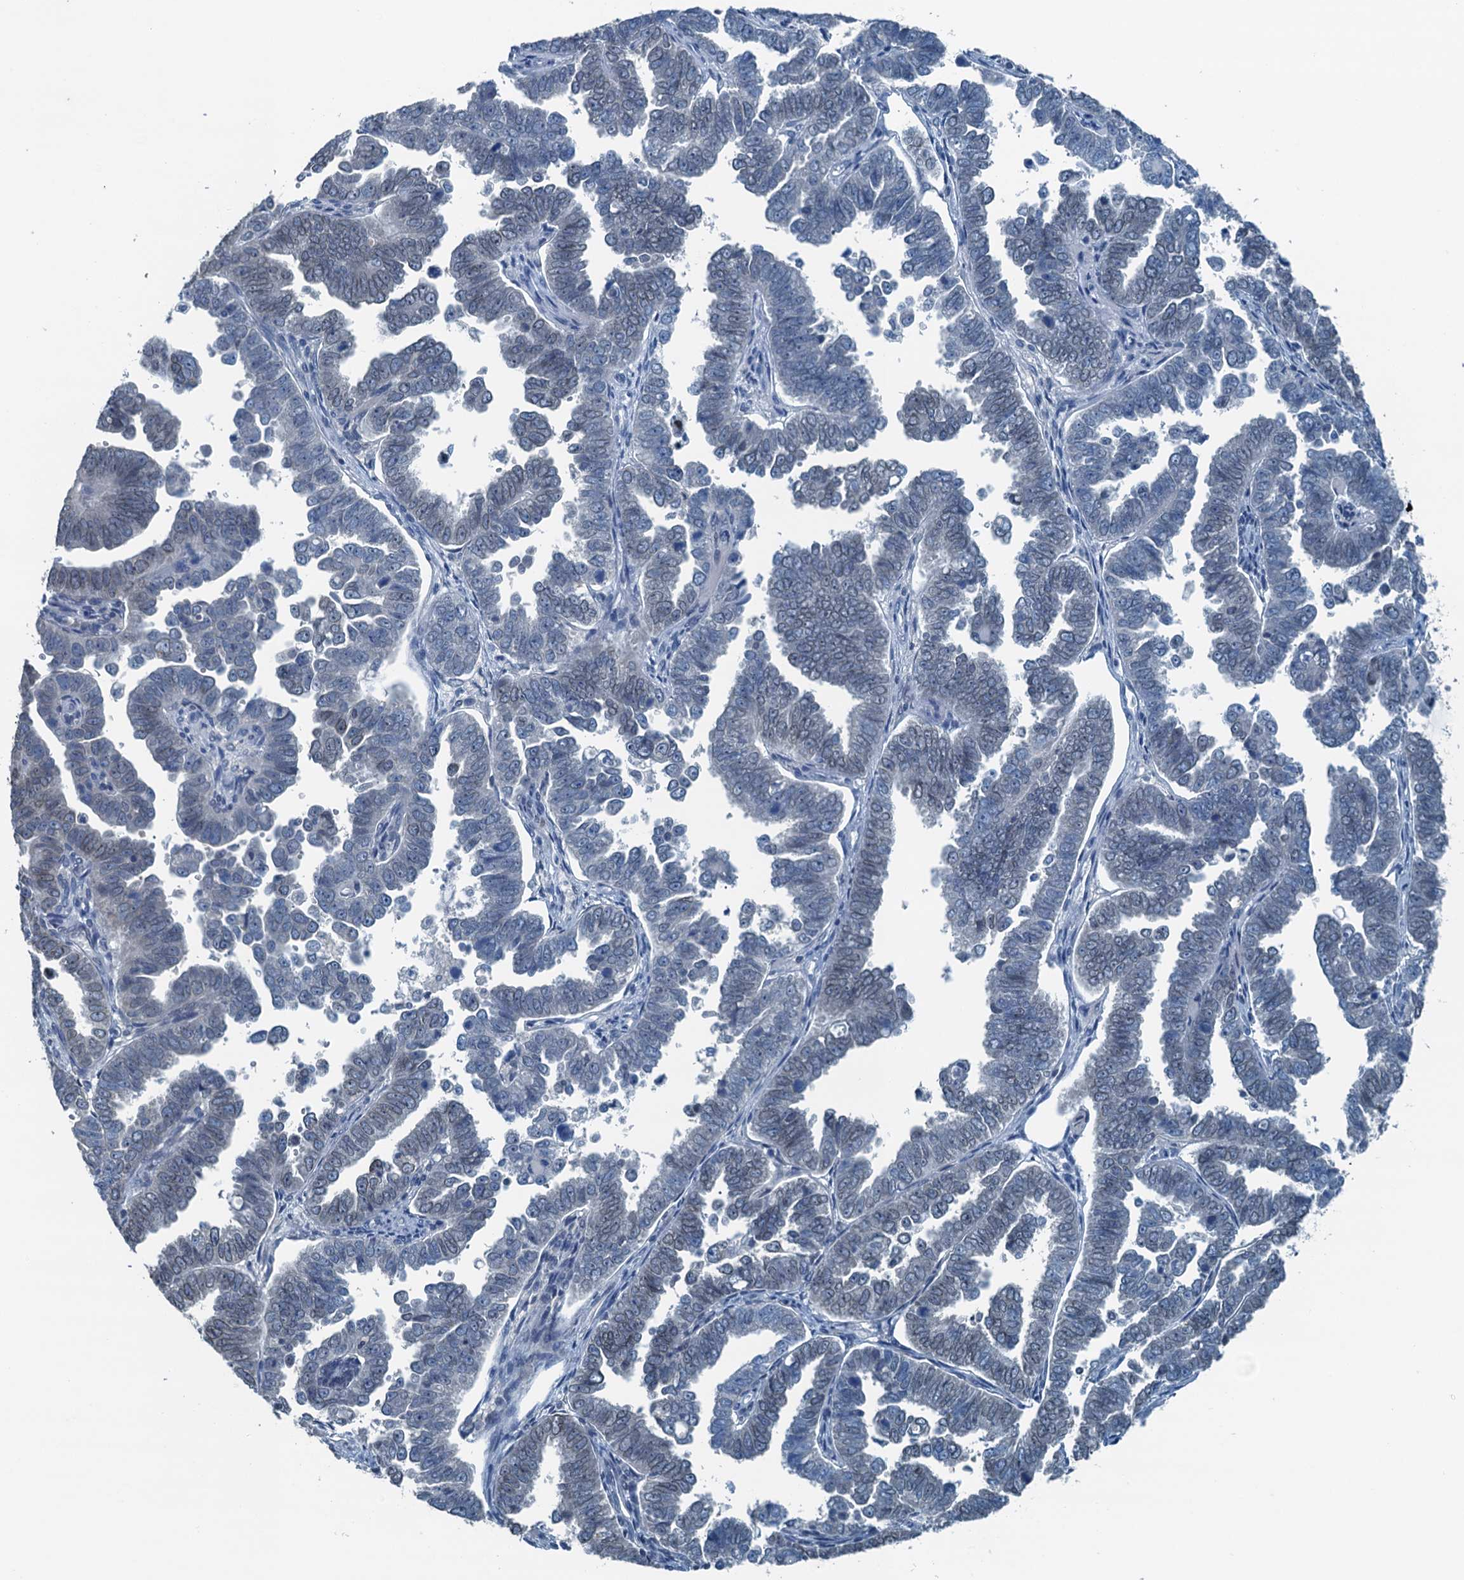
{"staining": {"intensity": "negative", "quantity": "none", "location": "none"}, "tissue": "endometrial cancer", "cell_type": "Tumor cells", "image_type": "cancer", "snomed": [{"axis": "morphology", "description": "Adenocarcinoma, NOS"}, {"axis": "topography", "description": "Endometrium"}], "caption": "There is no significant positivity in tumor cells of adenocarcinoma (endometrial). (DAB immunohistochemistry (IHC), high magnification).", "gene": "C11orf54", "patient": {"sex": "female", "age": 75}}